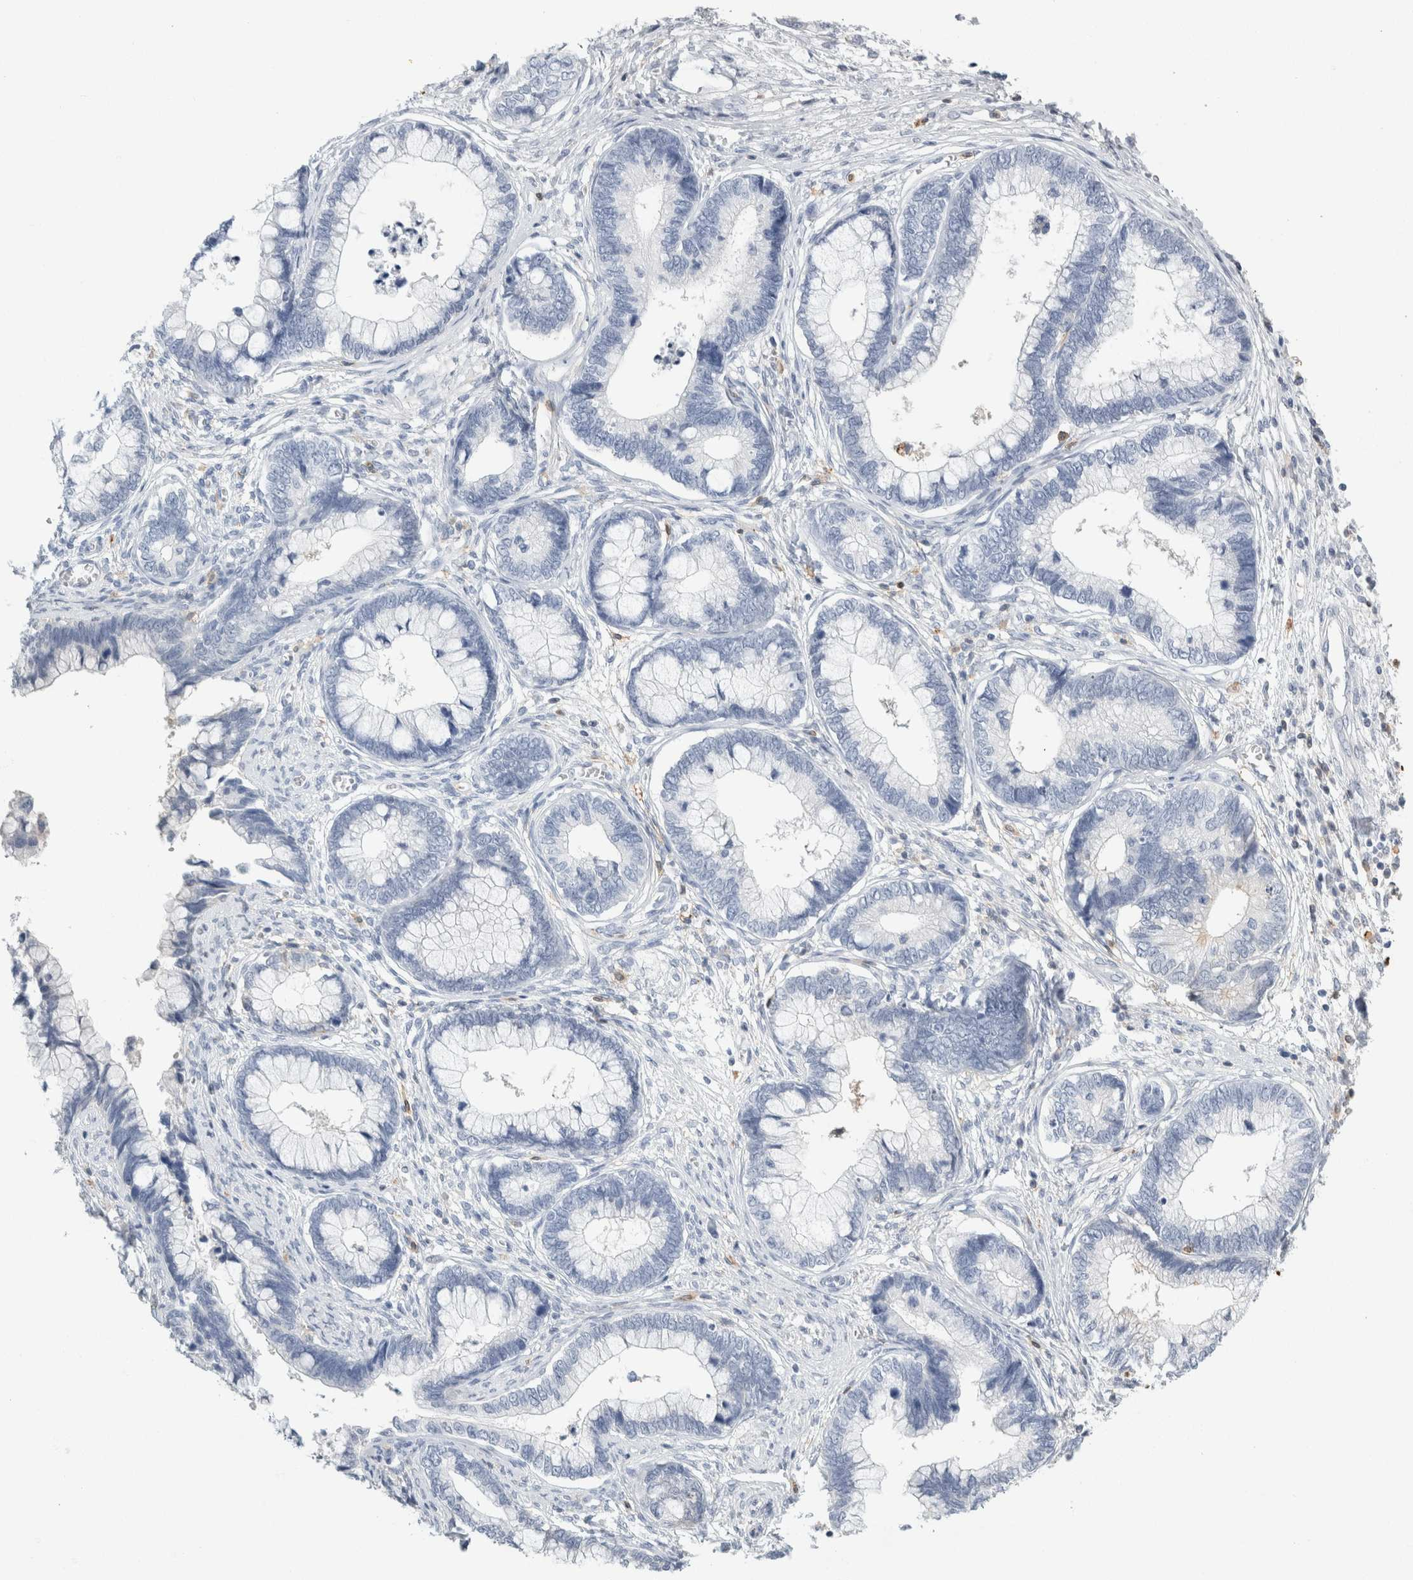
{"staining": {"intensity": "negative", "quantity": "none", "location": "none"}, "tissue": "cervical cancer", "cell_type": "Tumor cells", "image_type": "cancer", "snomed": [{"axis": "morphology", "description": "Adenocarcinoma, NOS"}, {"axis": "topography", "description": "Cervix"}], "caption": "Immunohistochemistry of human cervical cancer exhibits no staining in tumor cells.", "gene": "P2RY2", "patient": {"sex": "female", "age": 44}}